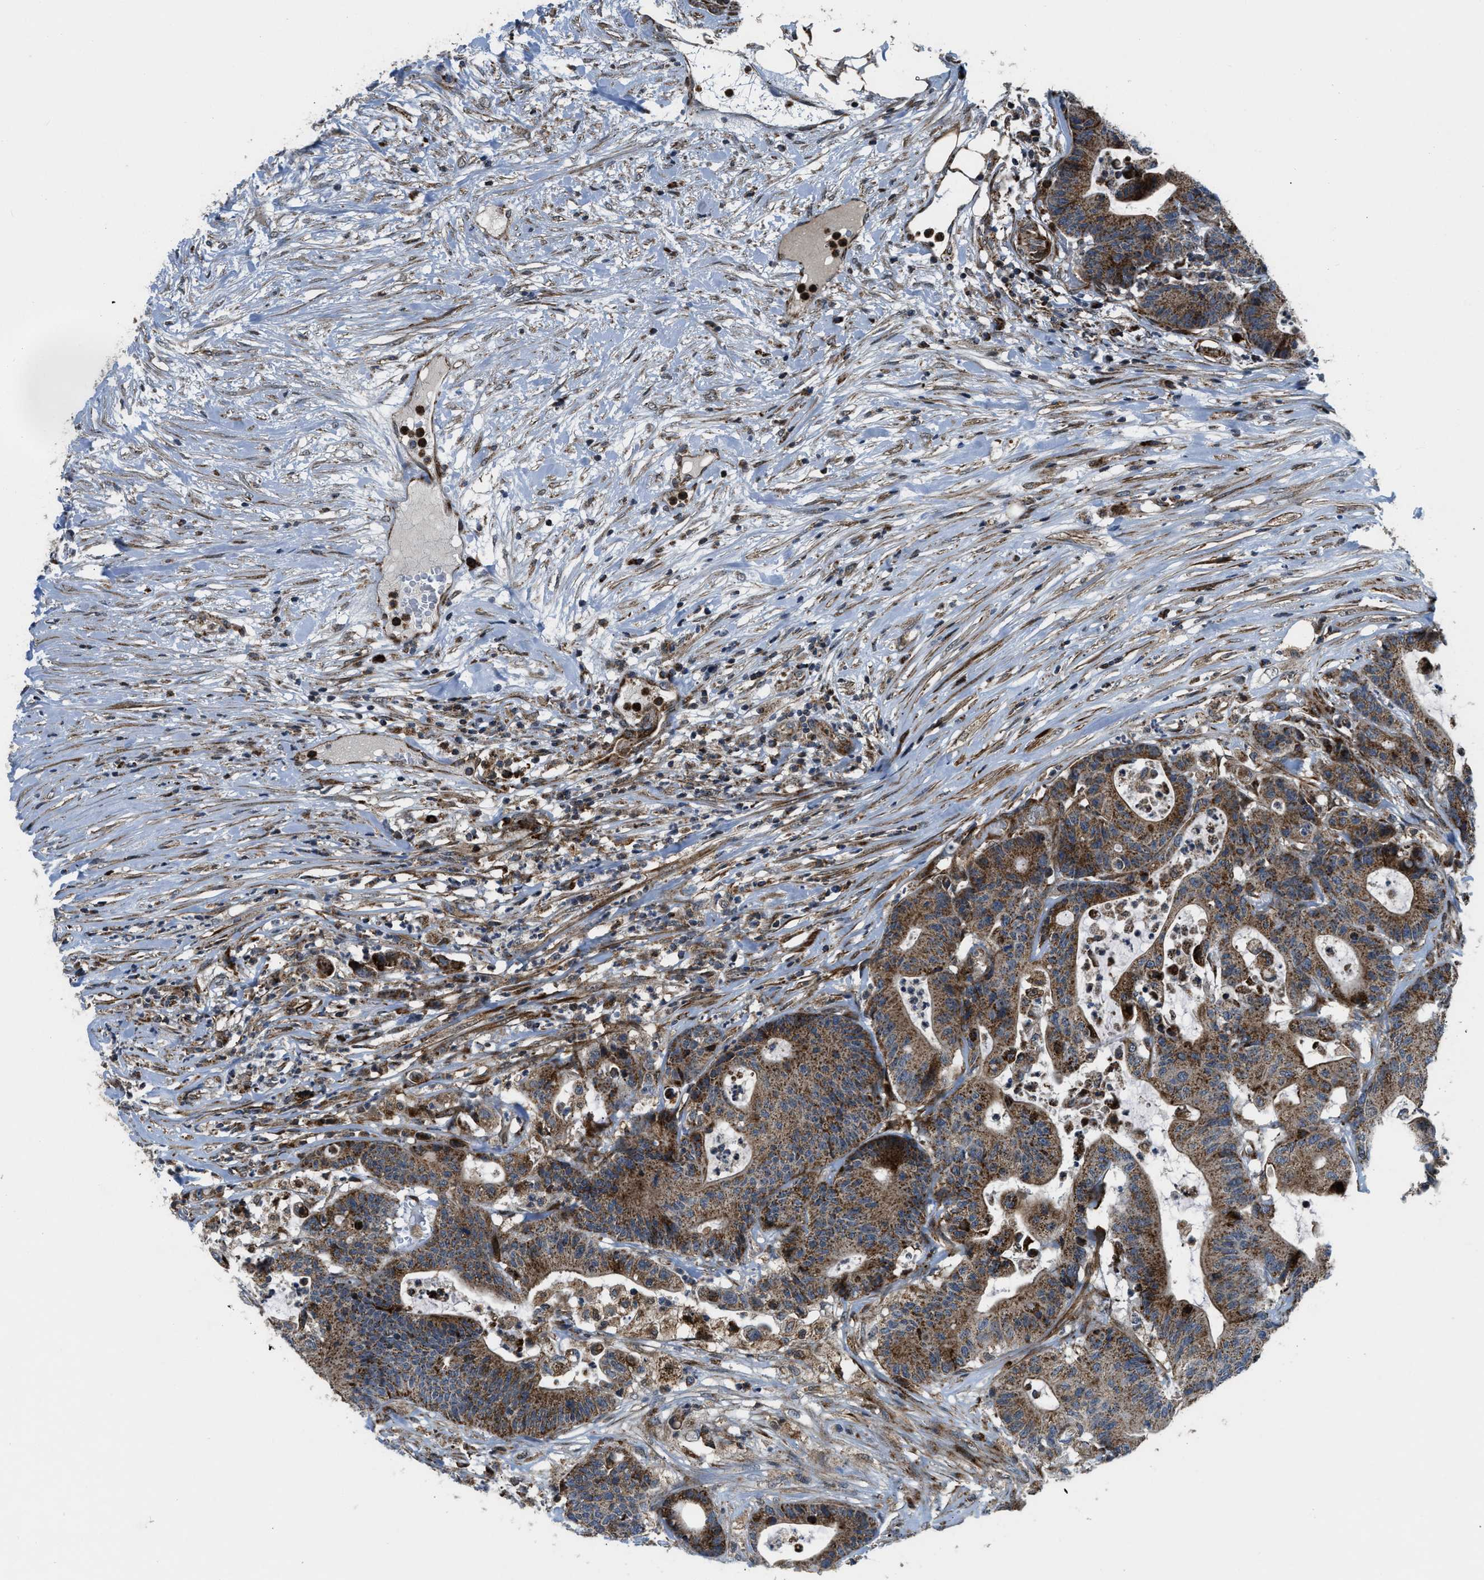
{"staining": {"intensity": "moderate", "quantity": ">75%", "location": "cytoplasmic/membranous"}, "tissue": "colorectal cancer", "cell_type": "Tumor cells", "image_type": "cancer", "snomed": [{"axis": "morphology", "description": "Adenocarcinoma, NOS"}, {"axis": "topography", "description": "Colon"}], "caption": "Colorectal adenocarcinoma was stained to show a protein in brown. There is medium levels of moderate cytoplasmic/membranous staining in about >75% of tumor cells.", "gene": "GSDME", "patient": {"sex": "female", "age": 84}}